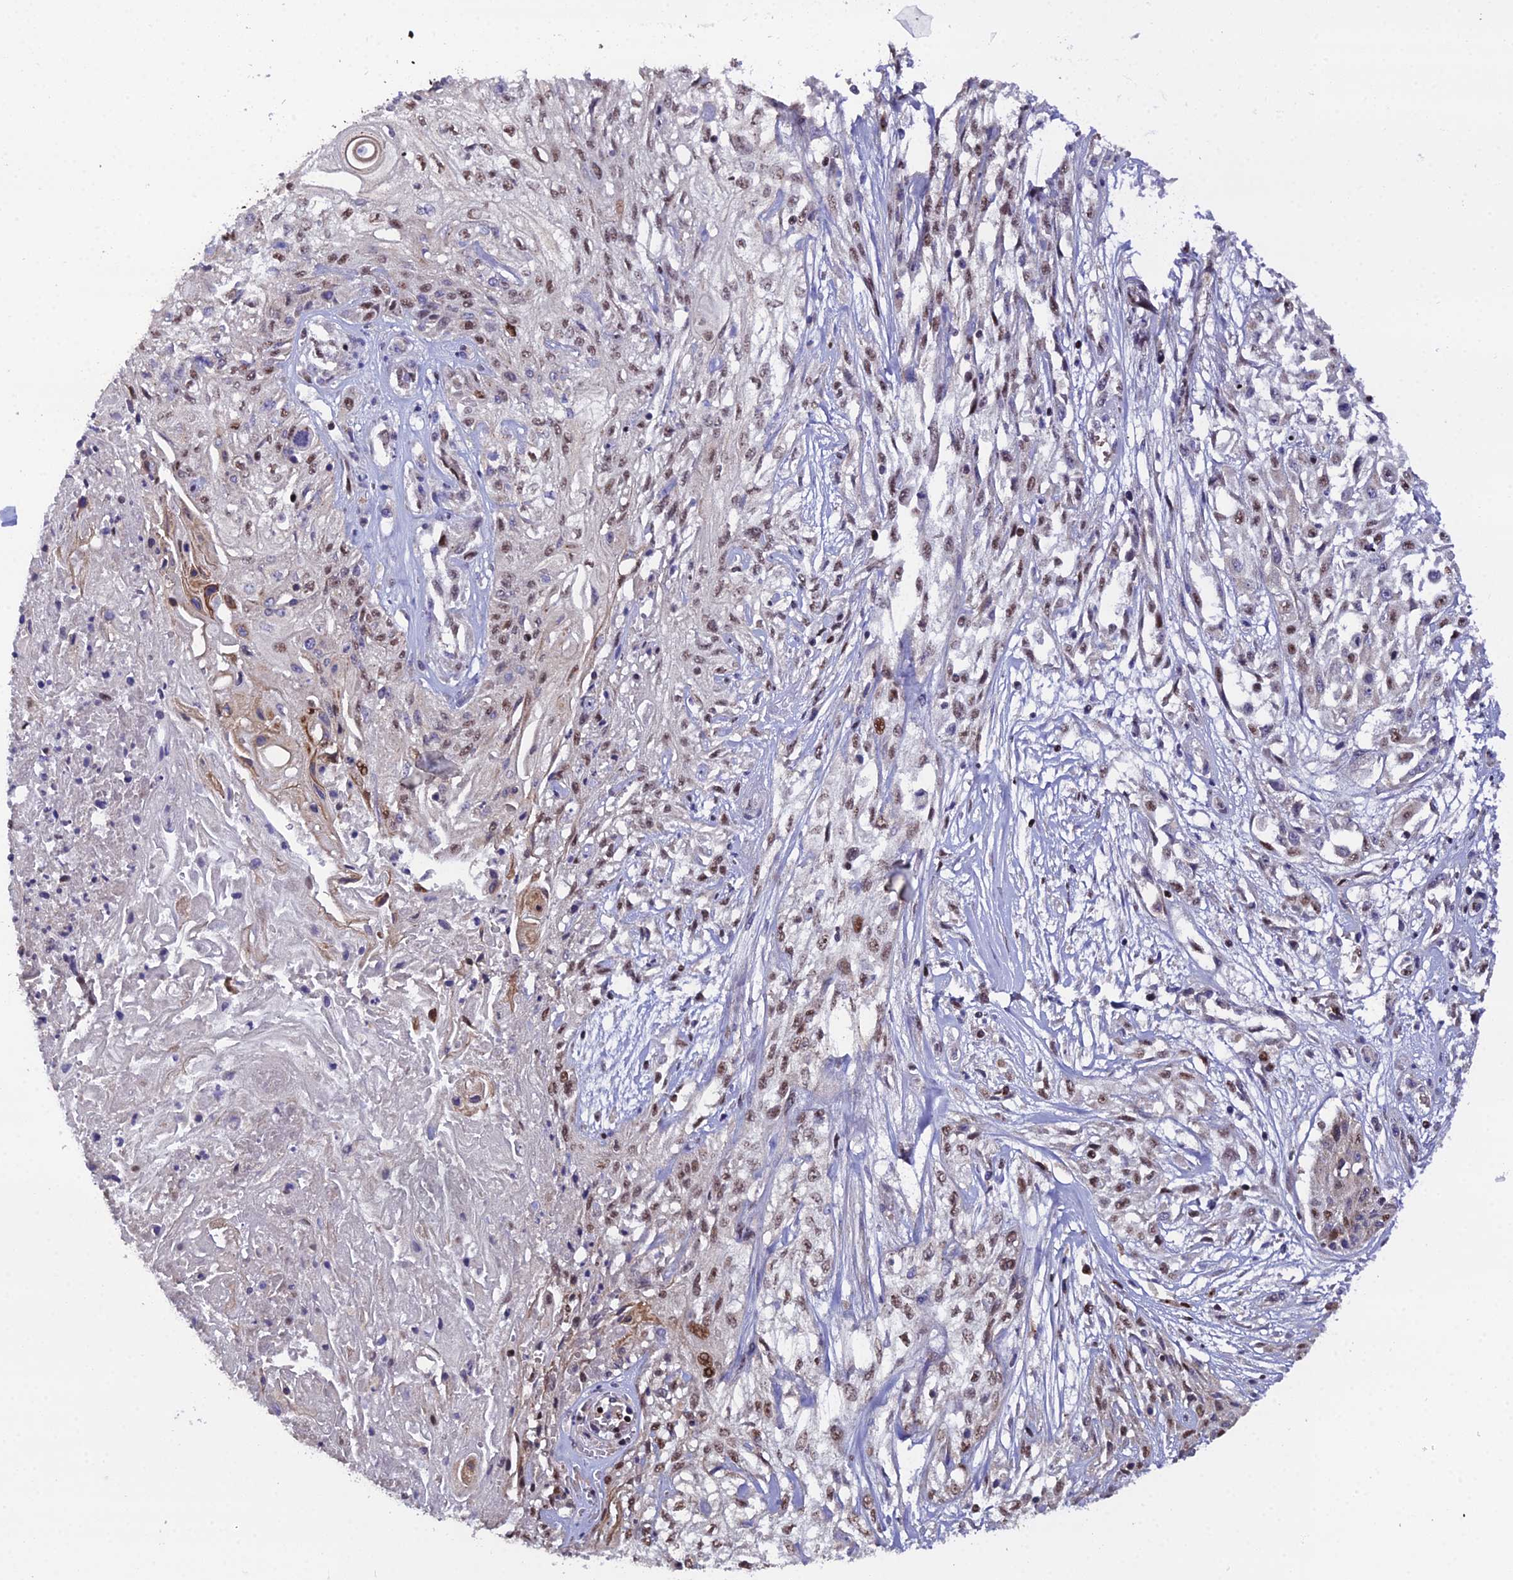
{"staining": {"intensity": "moderate", "quantity": "25%-75%", "location": "nuclear"}, "tissue": "skin cancer", "cell_type": "Tumor cells", "image_type": "cancer", "snomed": [{"axis": "morphology", "description": "Squamous cell carcinoma, NOS"}, {"axis": "morphology", "description": "Squamous cell carcinoma, metastatic, NOS"}, {"axis": "topography", "description": "Skin"}, {"axis": "topography", "description": "Lymph node"}], "caption": "DAB (3,3'-diaminobenzidine) immunohistochemical staining of metastatic squamous cell carcinoma (skin) displays moderate nuclear protein staining in approximately 25%-75% of tumor cells.", "gene": "ARL2", "patient": {"sex": "male", "age": 75}}